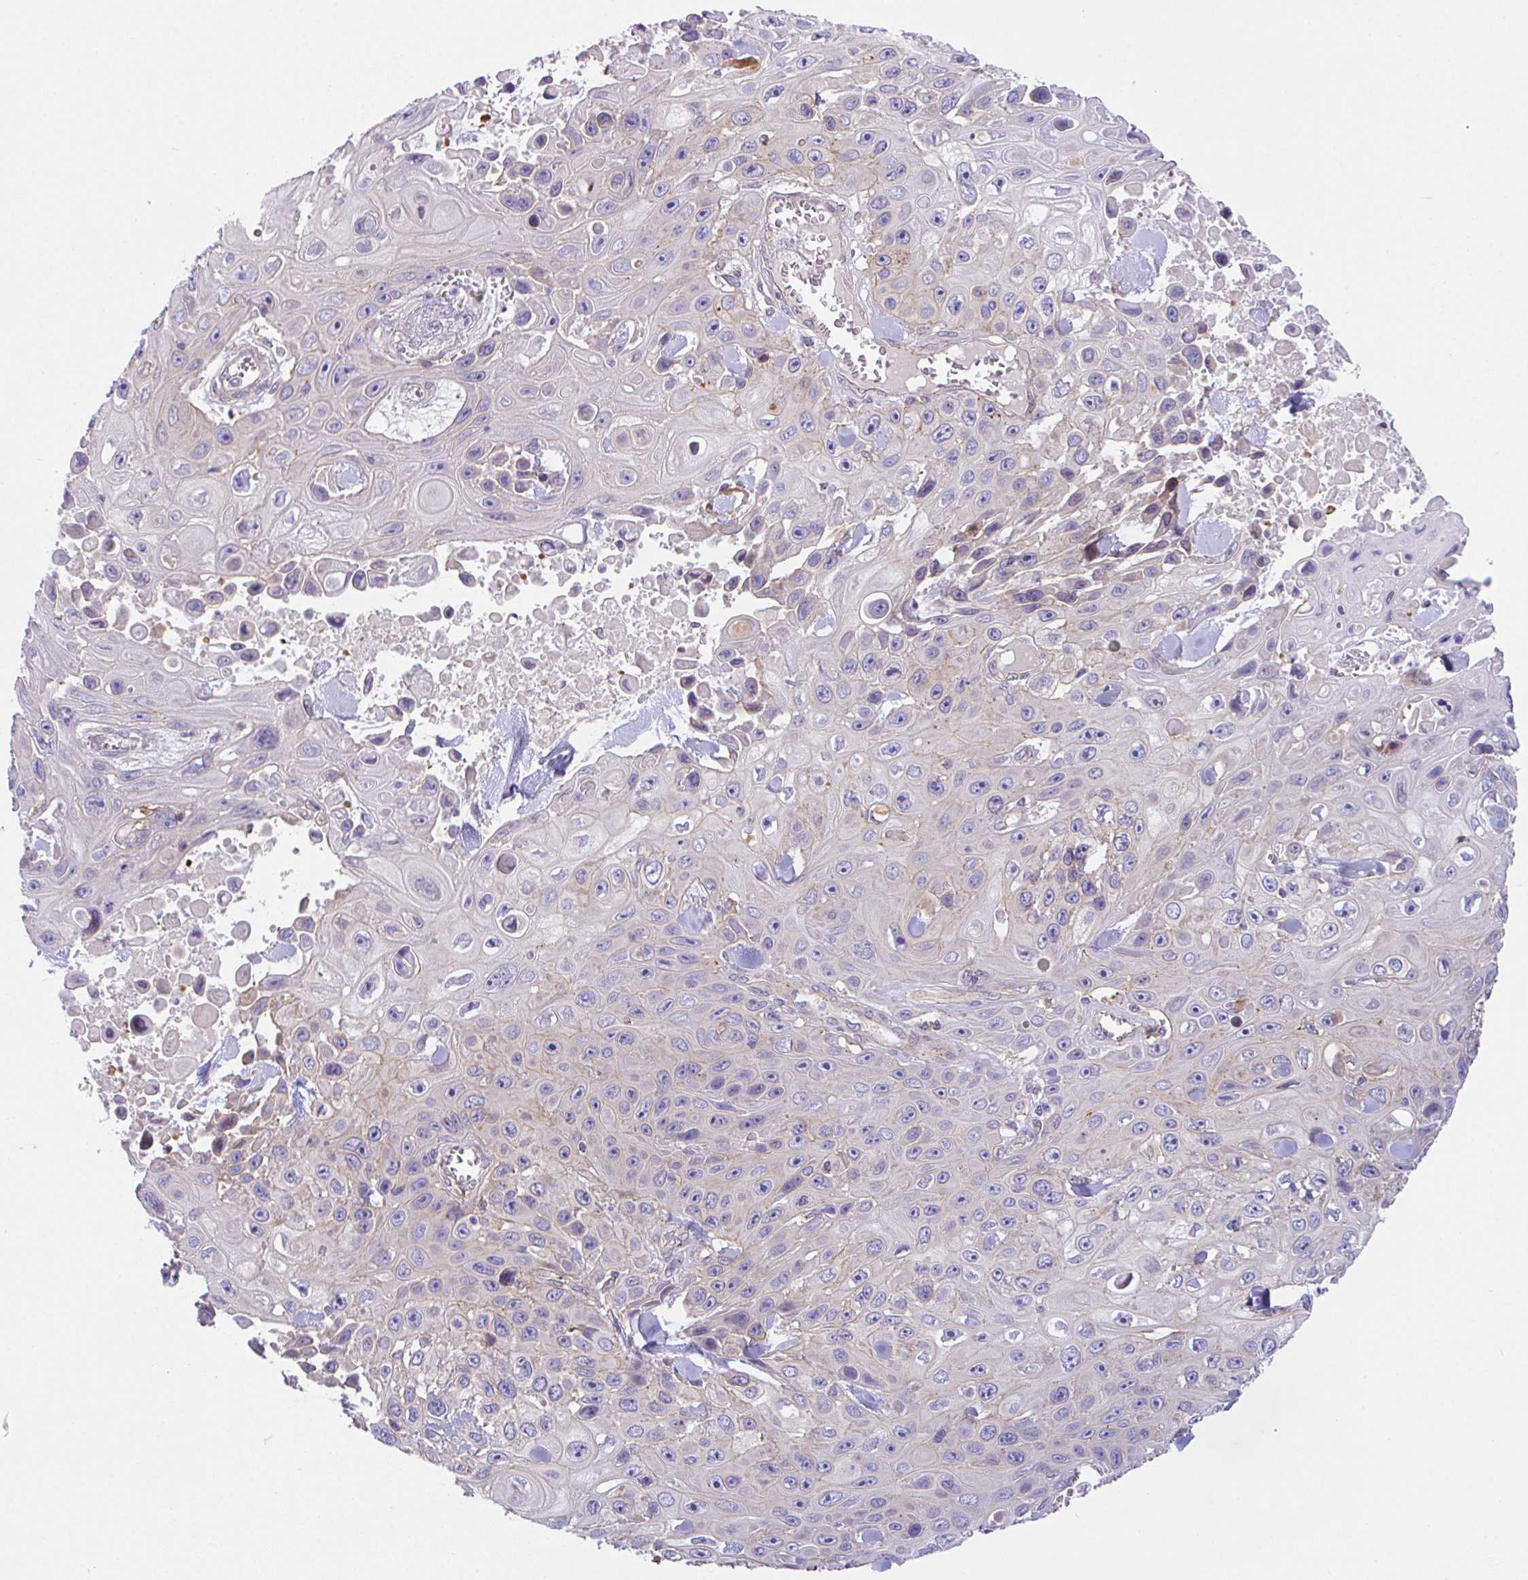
{"staining": {"intensity": "negative", "quantity": "none", "location": "none"}, "tissue": "skin cancer", "cell_type": "Tumor cells", "image_type": "cancer", "snomed": [{"axis": "morphology", "description": "Squamous cell carcinoma, NOS"}, {"axis": "topography", "description": "Skin"}], "caption": "Immunohistochemistry of human skin squamous cell carcinoma displays no staining in tumor cells.", "gene": "ZBED3", "patient": {"sex": "male", "age": 82}}